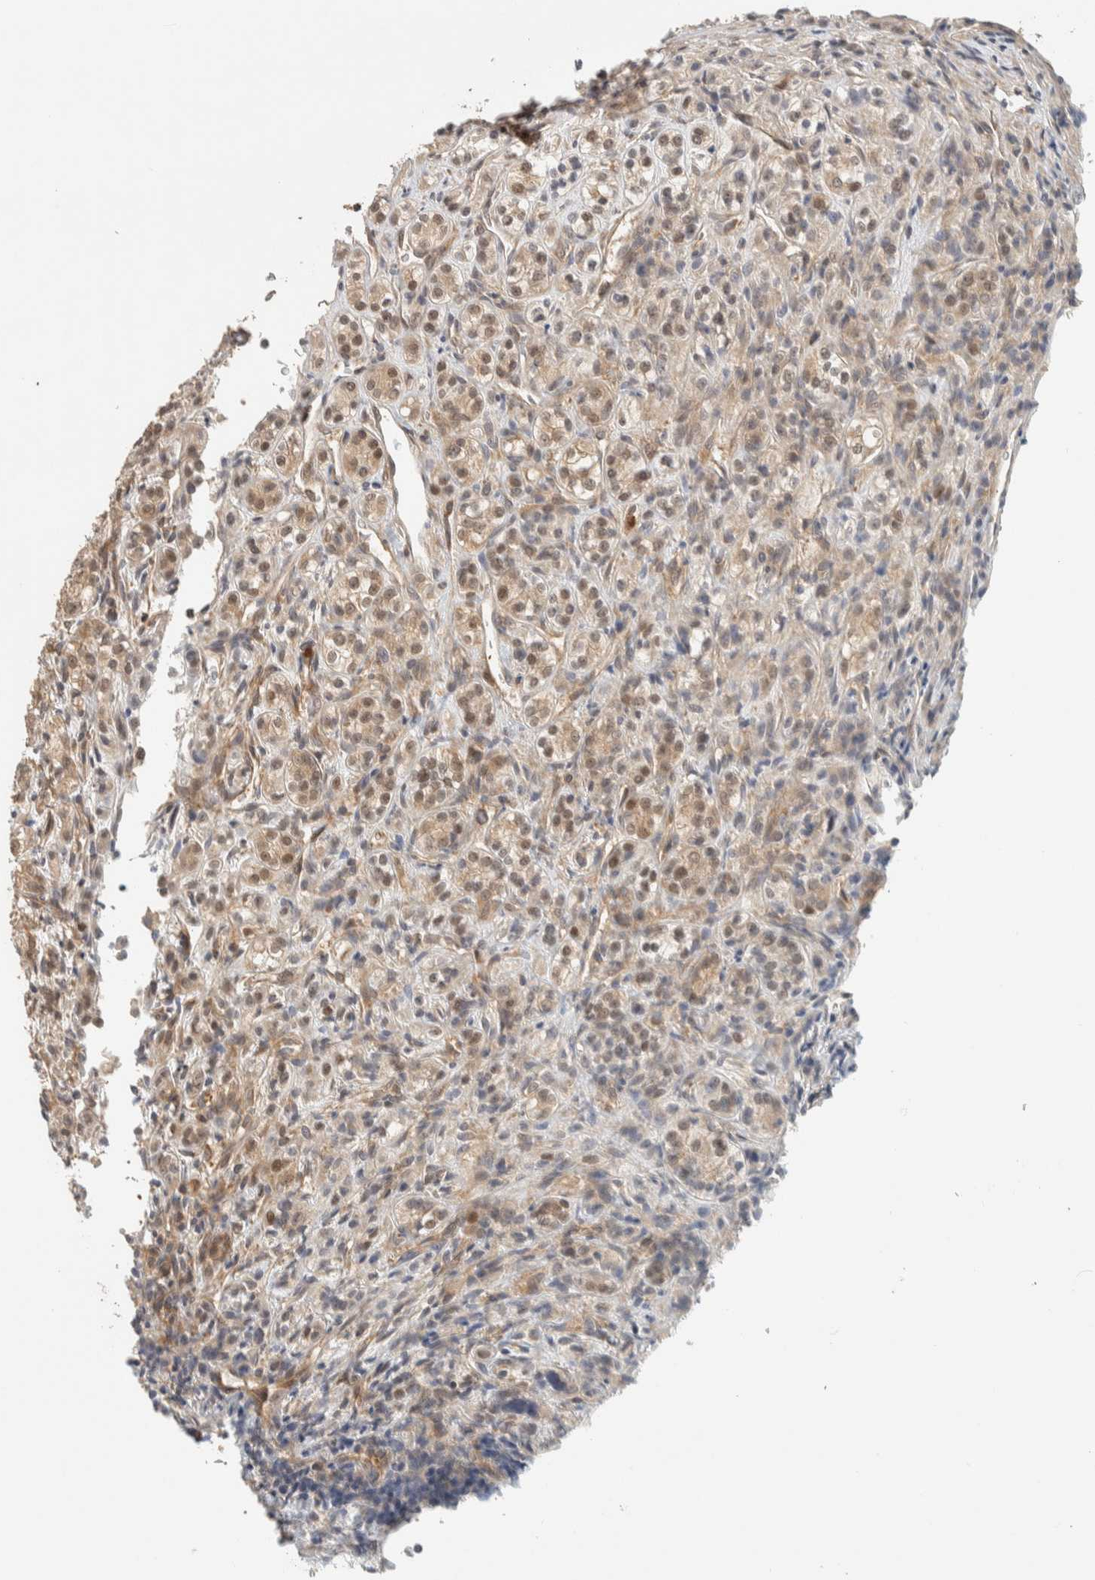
{"staining": {"intensity": "weak", "quantity": "25%-75%", "location": "cytoplasmic/membranous,nuclear"}, "tissue": "renal cancer", "cell_type": "Tumor cells", "image_type": "cancer", "snomed": [{"axis": "morphology", "description": "Adenocarcinoma, NOS"}, {"axis": "topography", "description": "Kidney"}], "caption": "Immunohistochemistry (IHC) histopathology image of human renal cancer (adenocarcinoma) stained for a protein (brown), which displays low levels of weak cytoplasmic/membranous and nuclear expression in about 25%-75% of tumor cells.", "gene": "ADSS2", "patient": {"sex": "male", "age": 77}}